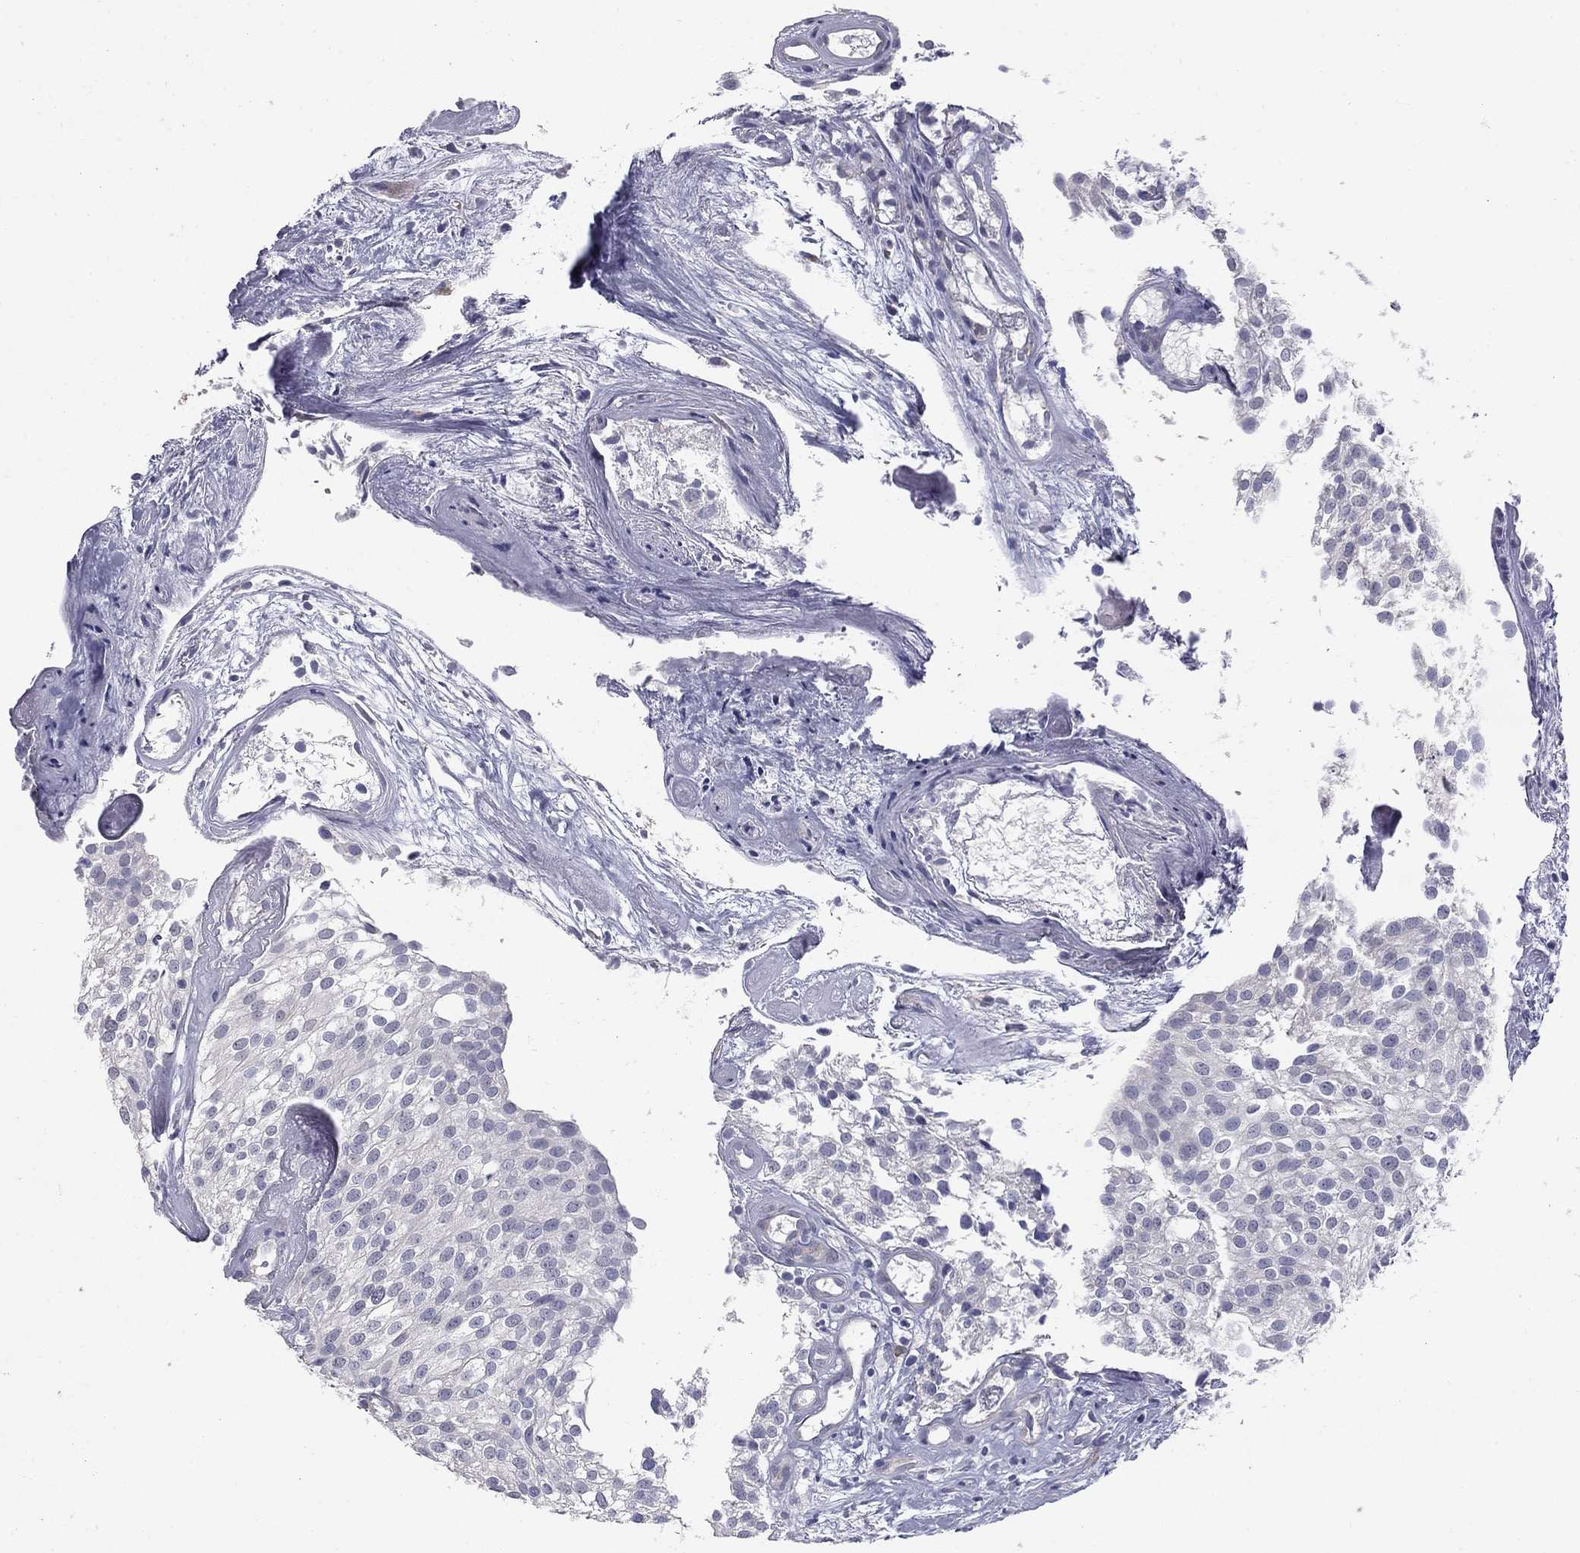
{"staining": {"intensity": "negative", "quantity": "none", "location": "none"}, "tissue": "urothelial cancer", "cell_type": "Tumor cells", "image_type": "cancer", "snomed": [{"axis": "morphology", "description": "Urothelial carcinoma, High grade"}, {"axis": "topography", "description": "Urinary bladder"}], "caption": "Human urothelial carcinoma (high-grade) stained for a protein using IHC reveals no expression in tumor cells.", "gene": "PRRT2", "patient": {"sex": "female", "age": 79}}